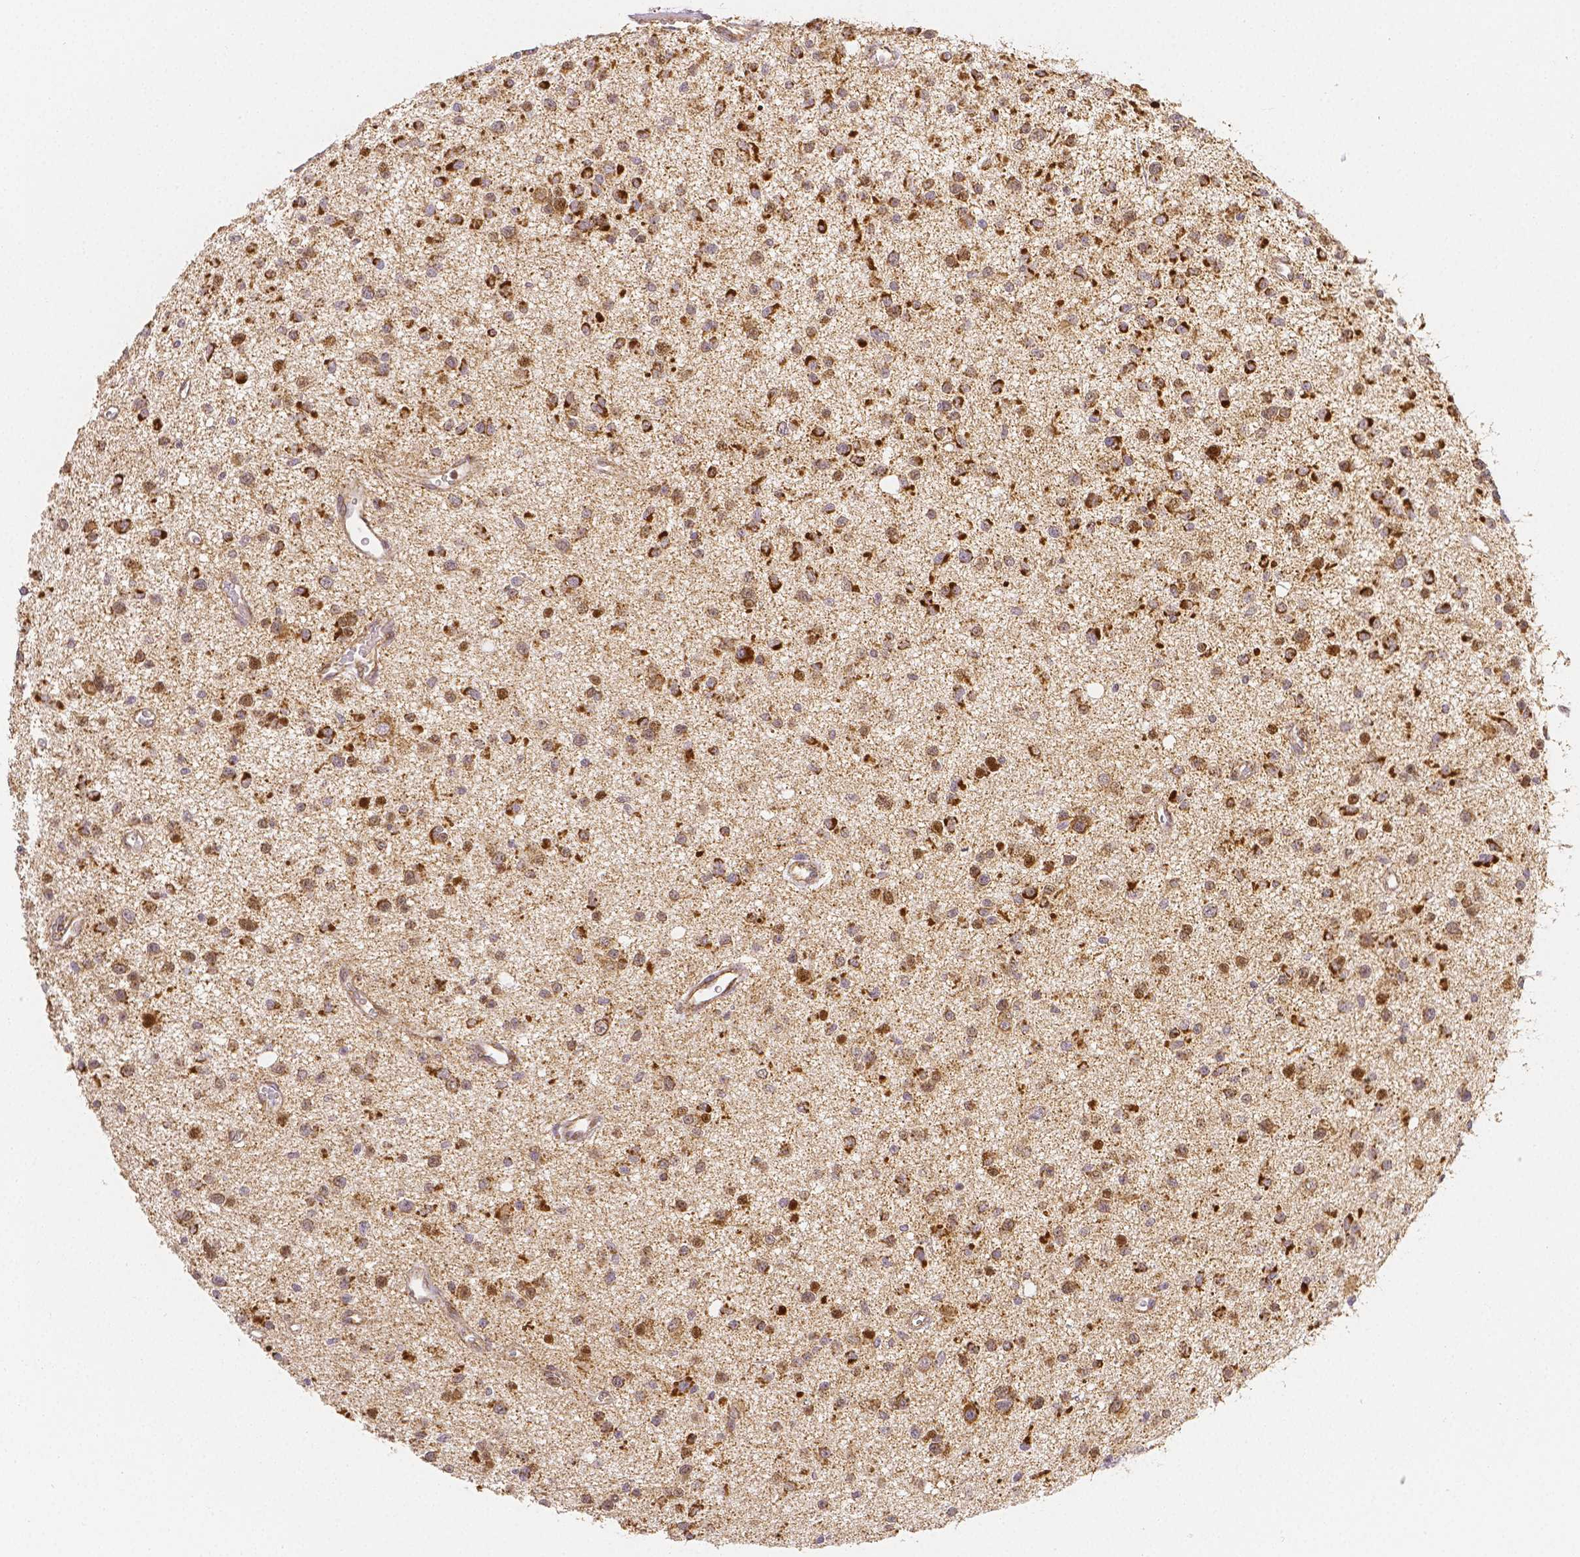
{"staining": {"intensity": "strong", "quantity": "25%-75%", "location": "cytoplasmic/membranous,nuclear"}, "tissue": "glioma", "cell_type": "Tumor cells", "image_type": "cancer", "snomed": [{"axis": "morphology", "description": "Glioma, malignant, Low grade"}, {"axis": "topography", "description": "Brain"}], "caption": "Glioma stained with a brown dye displays strong cytoplasmic/membranous and nuclear positive staining in about 25%-75% of tumor cells.", "gene": "RHOT1", "patient": {"sex": "male", "age": 43}}